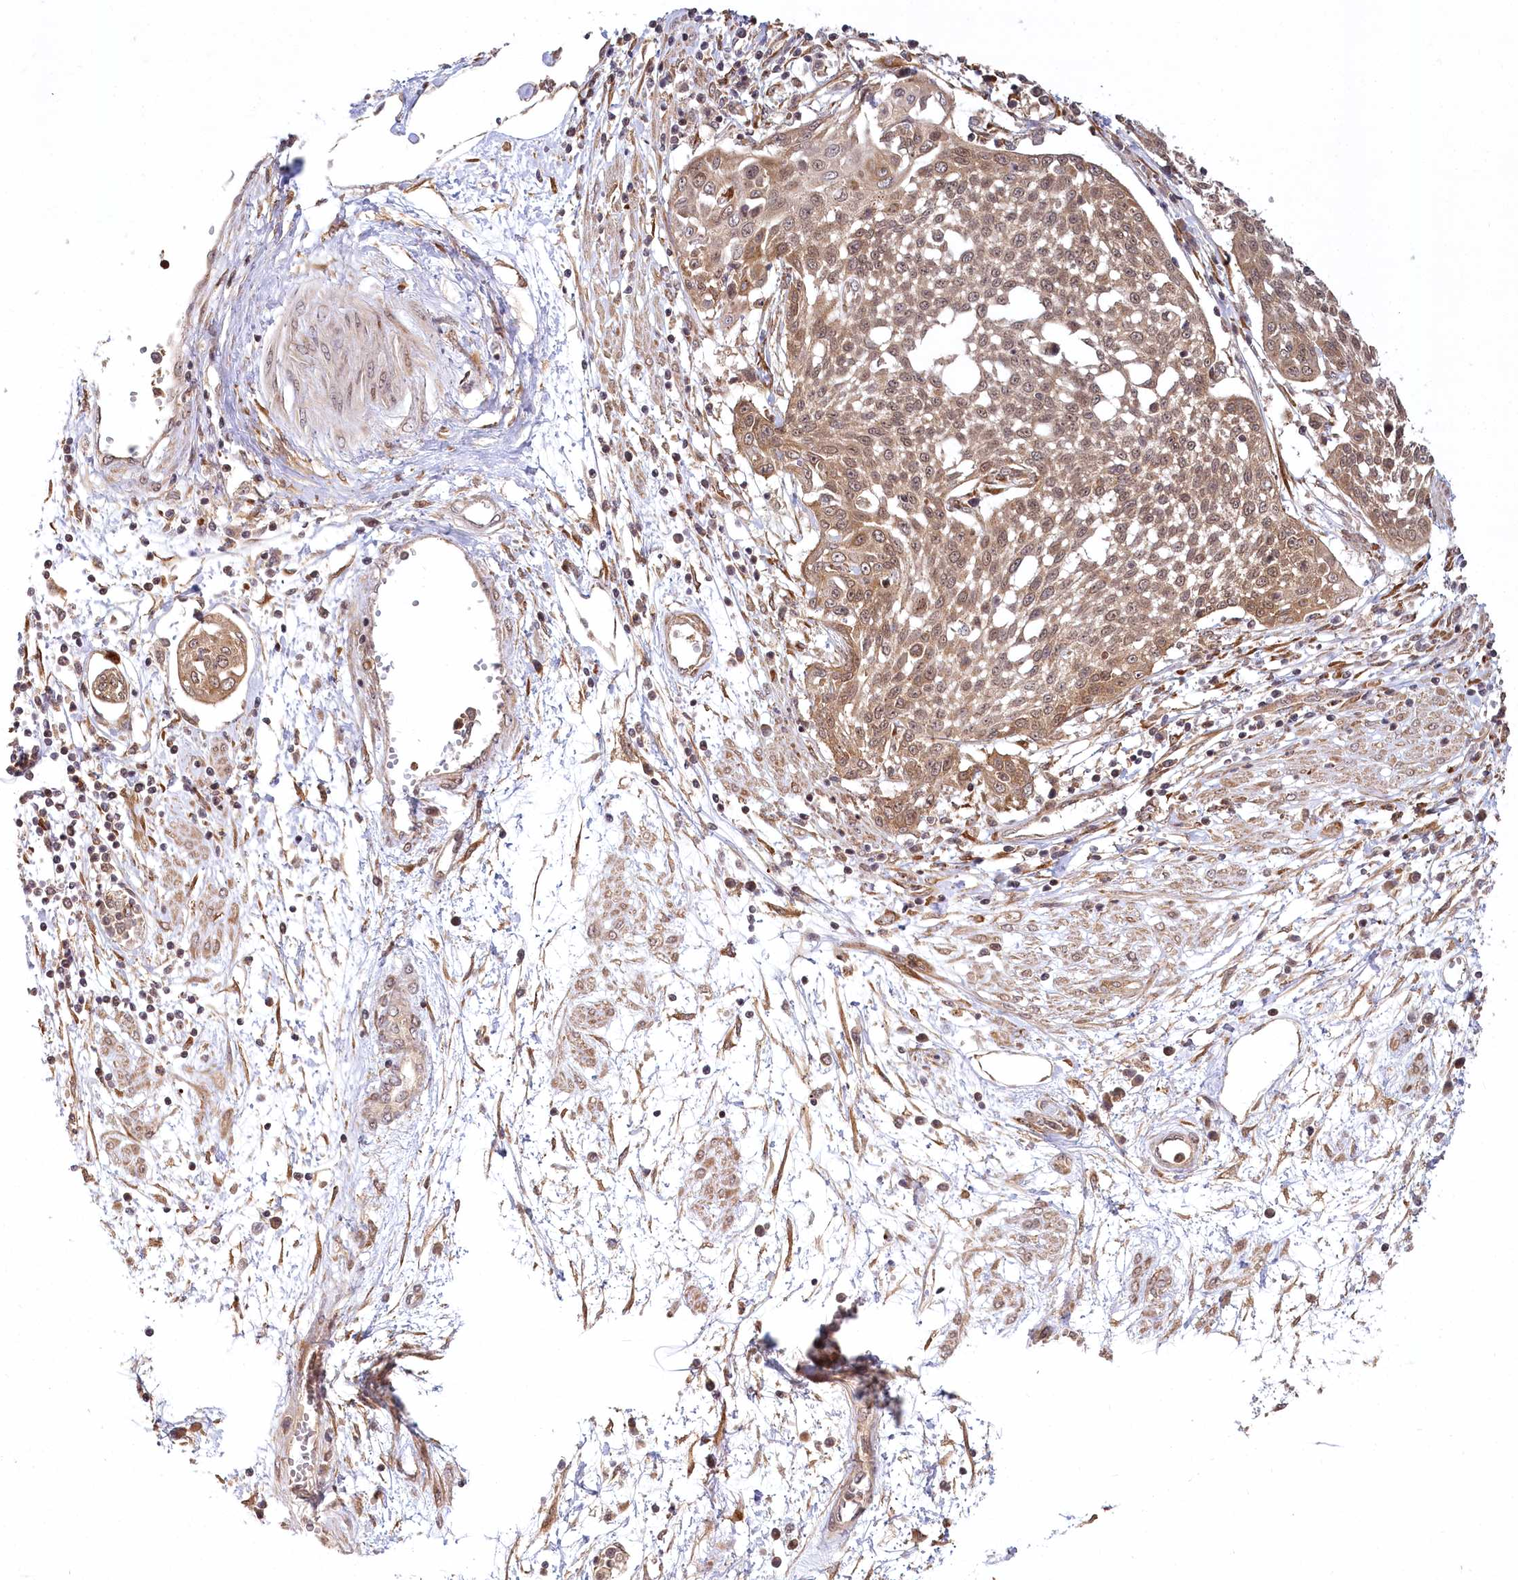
{"staining": {"intensity": "moderate", "quantity": ">75%", "location": "cytoplasmic/membranous,nuclear"}, "tissue": "cervical cancer", "cell_type": "Tumor cells", "image_type": "cancer", "snomed": [{"axis": "morphology", "description": "Squamous cell carcinoma, NOS"}, {"axis": "topography", "description": "Cervix"}], "caption": "This is a photomicrograph of immunohistochemistry (IHC) staining of cervical cancer (squamous cell carcinoma), which shows moderate expression in the cytoplasmic/membranous and nuclear of tumor cells.", "gene": "CEP70", "patient": {"sex": "female", "age": 34}}